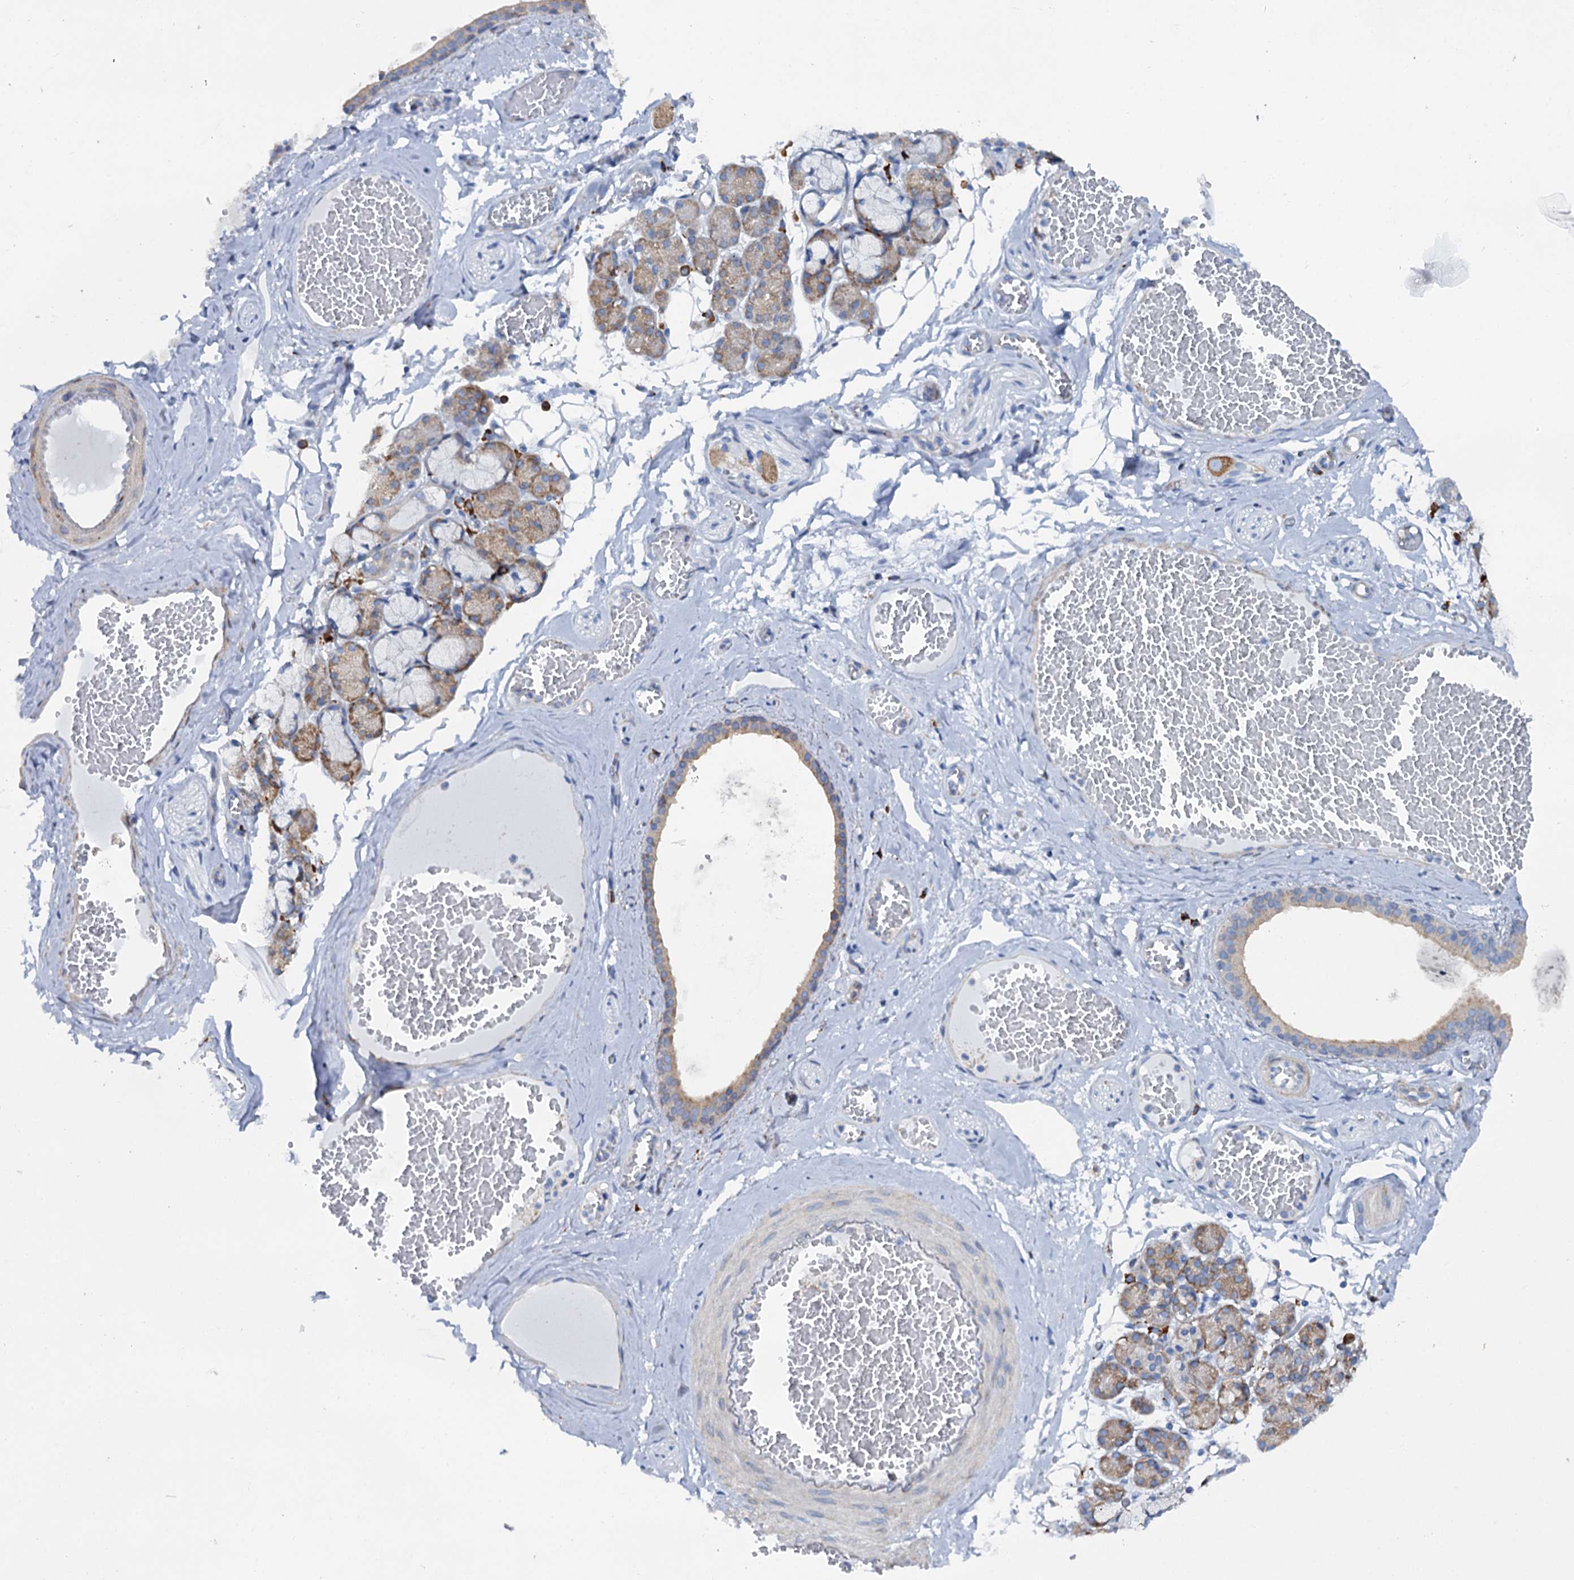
{"staining": {"intensity": "moderate", "quantity": "25%-75%", "location": "cytoplasmic/membranous"}, "tissue": "salivary gland", "cell_type": "Glandular cells", "image_type": "normal", "snomed": [{"axis": "morphology", "description": "Normal tissue, NOS"}, {"axis": "topography", "description": "Salivary gland"}], "caption": "High-magnification brightfield microscopy of normal salivary gland stained with DAB (brown) and counterstained with hematoxylin (blue). glandular cells exhibit moderate cytoplasmic/membranous expression is identified in about25%-75% of cells.", "gene": "SHE", "patient": {"sex": "male", "age": 63}}